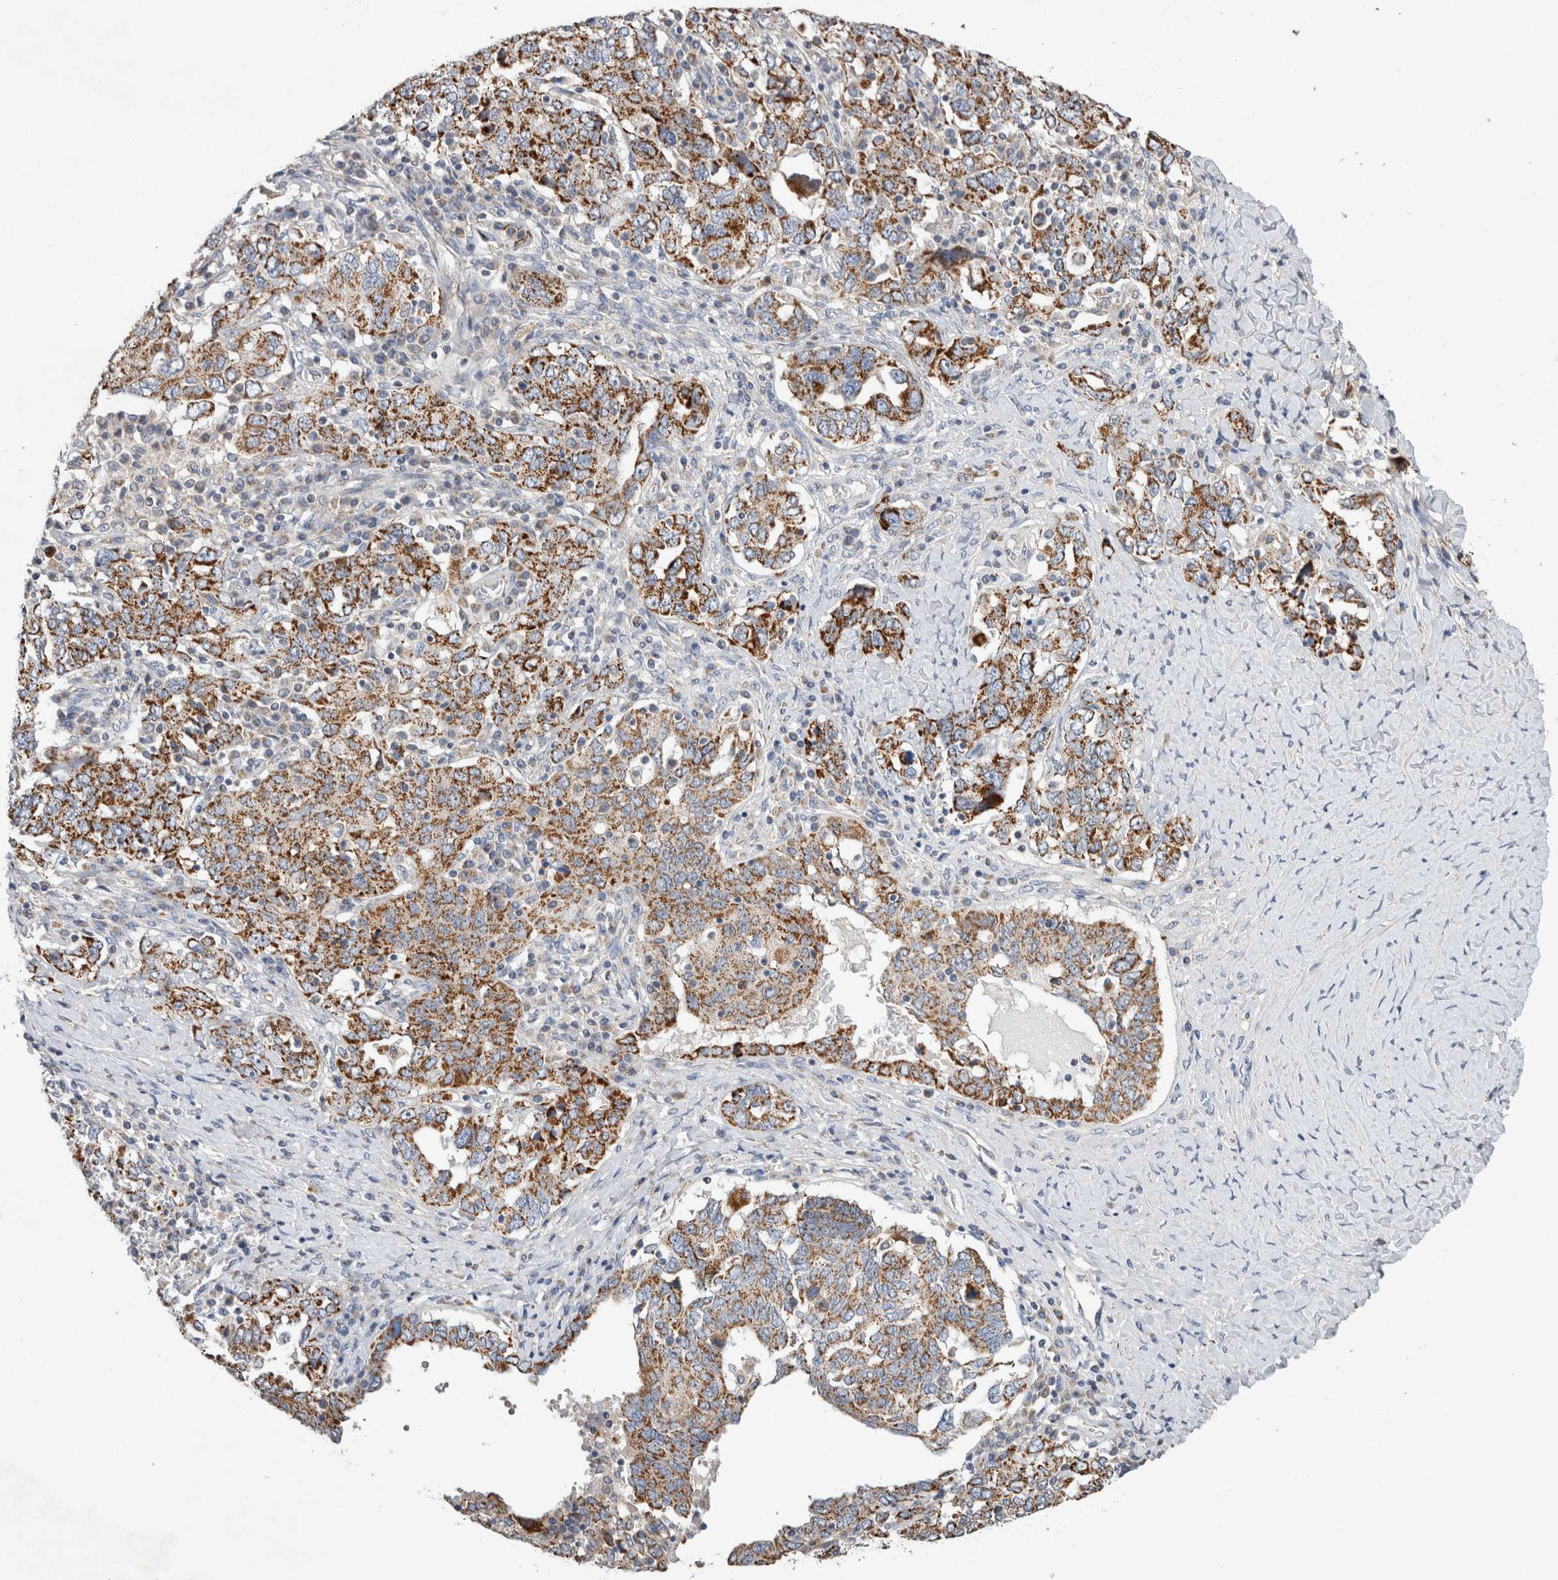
{"staining": {"intensity": "moderate", "quantity": ">75%", "location": "cytoplasmic/membranous"}, "tissue": "ovarian cancer", "cell_type": "Tumor cells", "image_type": "cancer", "snomed": [{"axis": "morphology", "description": "Carcinoma, endometroid"}, {"axis": "topography", "description": "Ovary"}], "caption": "Brown immunohistochemical staining in ovarian cancer (endometroid carcinoma) reveals moderate cytoplasmic/membranous expression in approximately >75% of tumor cells. (DAB IHC, brown staining for protein, blue staining for nuclei).", "gene": "IARS2", "patient": {"sex": "female", "age": 62}}